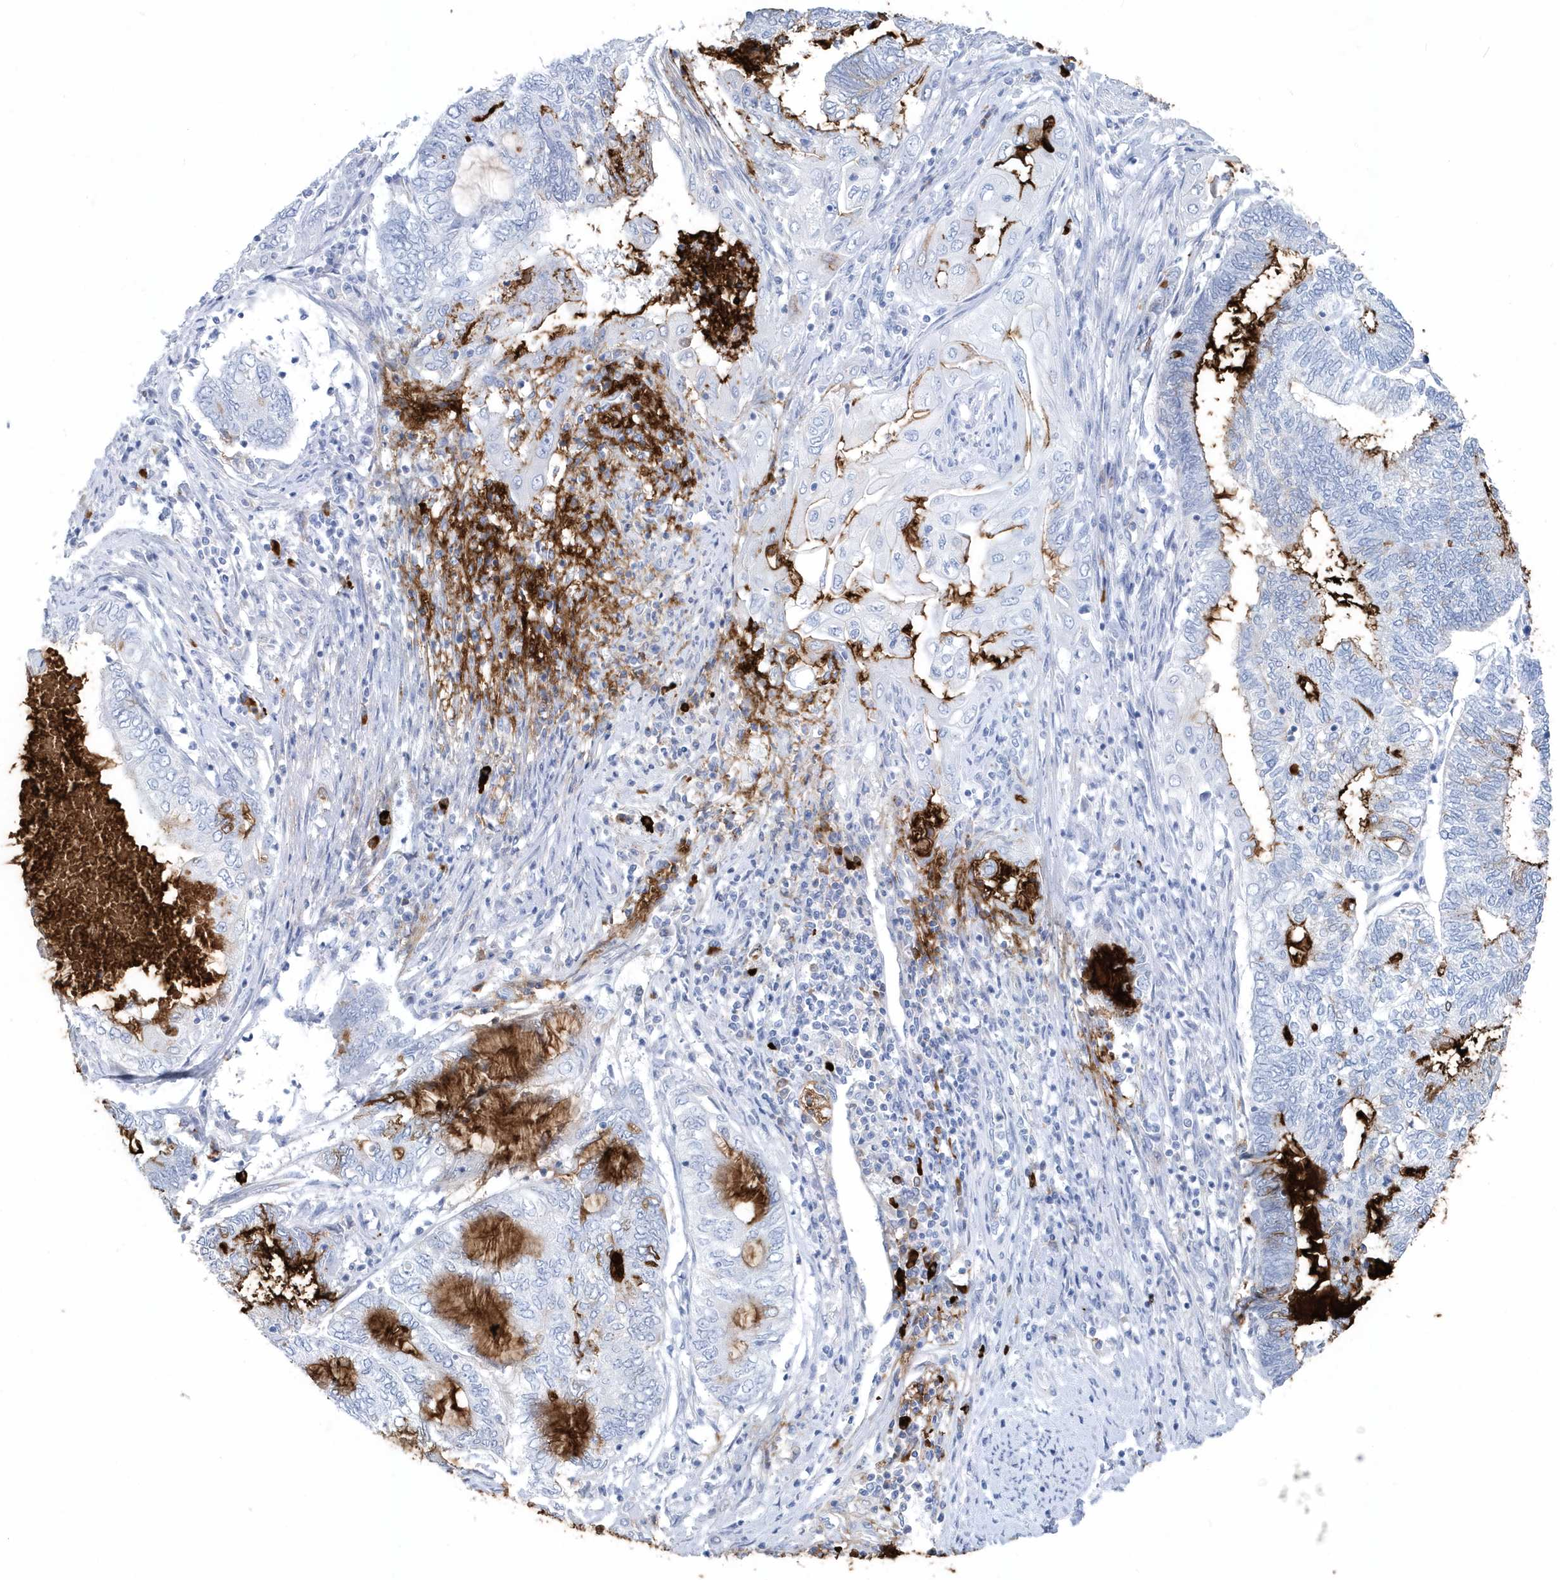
{"staining": {"intensity": "strong", "quantity": "<25%", "location": "cytoplasmic/membranous"}, "tissue": "endometrial cancer", "cell_type": "Tumor cells", "image_type": "cancer", "snomed": [{"axis": "morphology", "description": "Adenocarcinoma, NOS"}, {"axis": "topography", "description": "Uterus"}, {"axis": "topography", "description": "Endometrium"}], "caption": "About <25% of tumor cells in human endometrial cancer show strong cytoplasmic/membranous protein positivity as visualized by brown immunohistochemical staining.", "gene": "JCHAIN", "patient": {"sex": "female", "age": 70}}